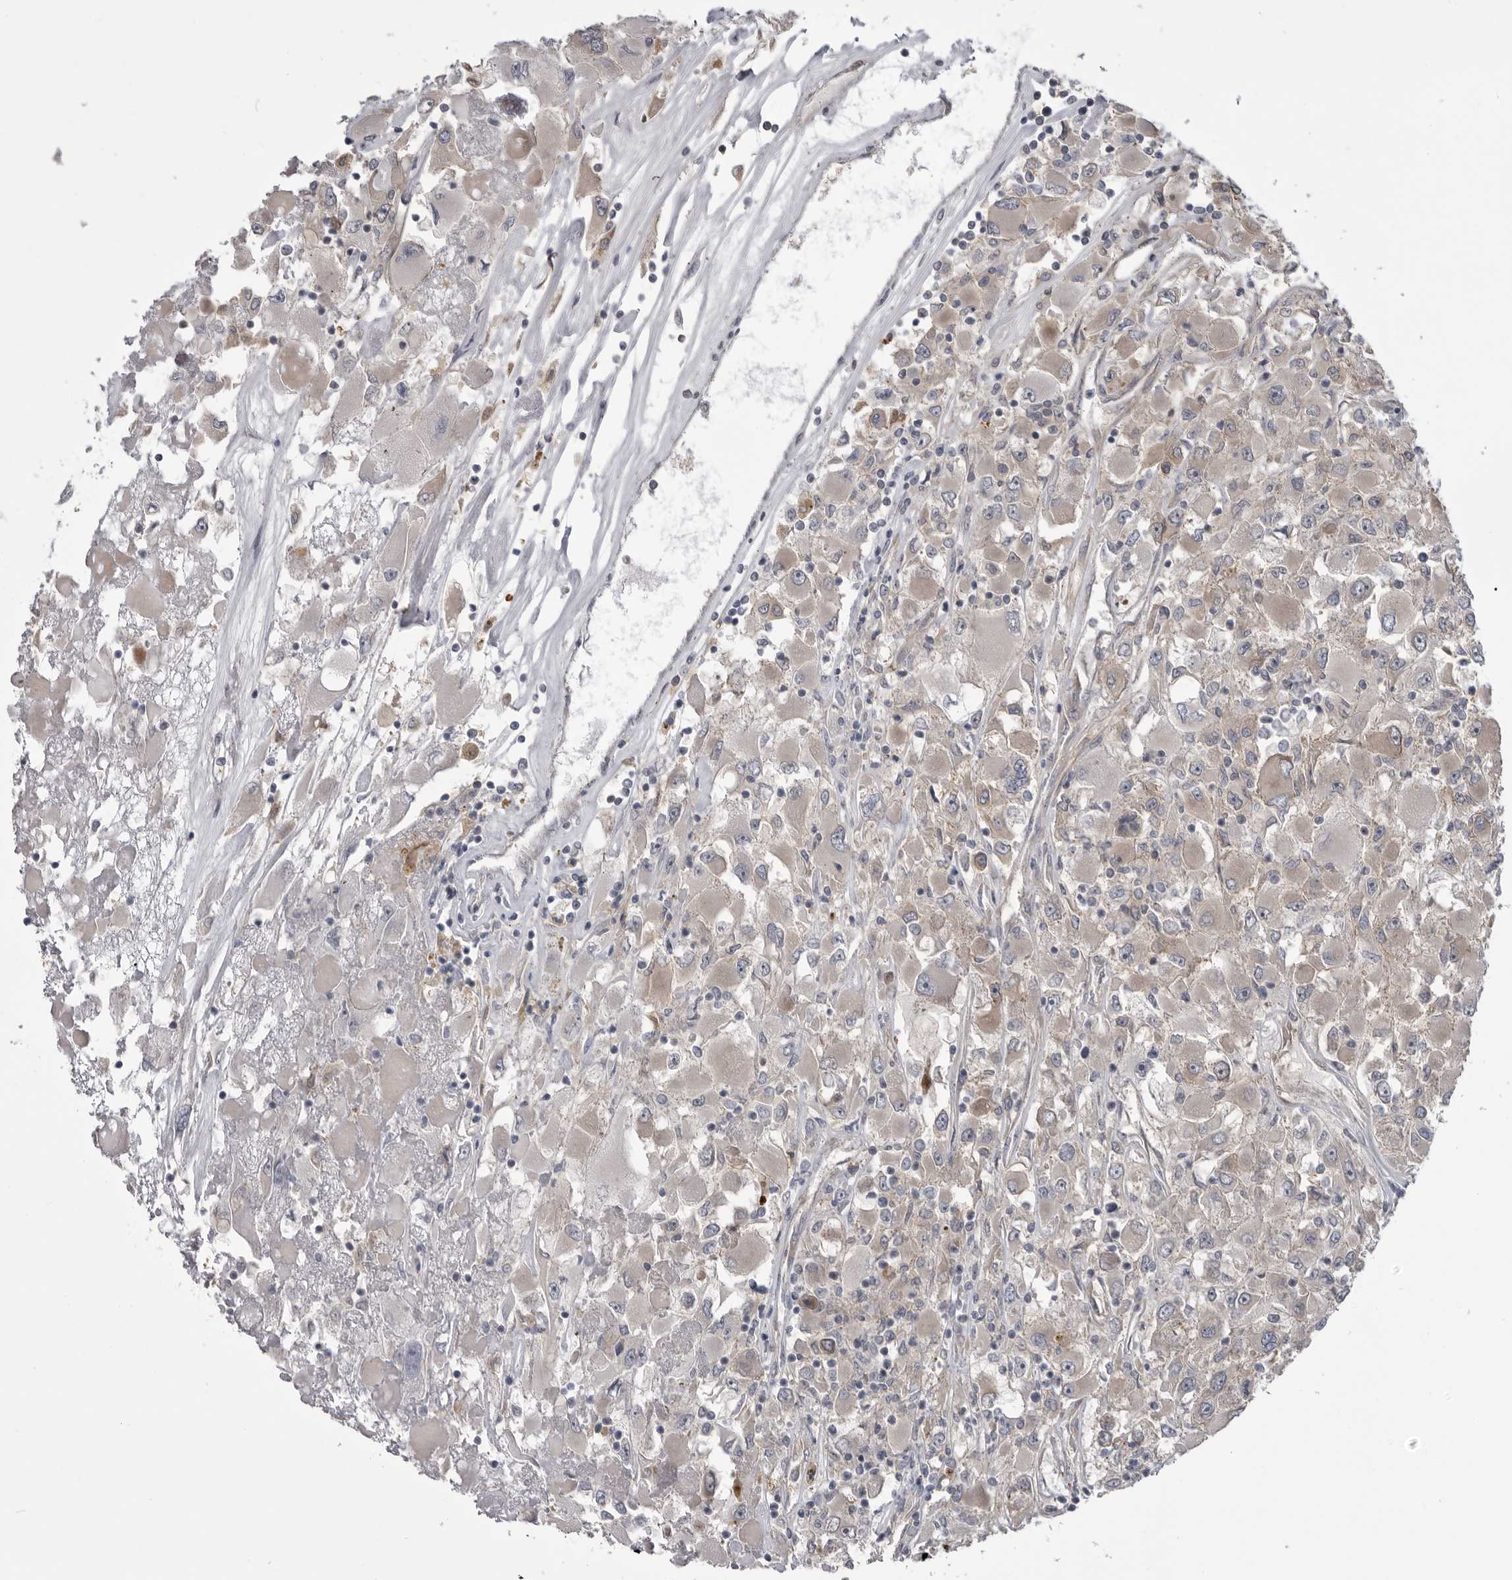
{"staining": {"intensity": "negative", "quantity": "none", "location": "none"}, "tissue": "renal cancer", "cell_type": "Tumor cells", "image_type": "cancer", "snomed": [{"axis": "morphology", "description": "Adenocarcinoma, NOS"}, {"axis": "topography", "description": "Kidney"}], "caption": "DAB (3,3'-diaminobenzidine) immunohistochemical staining of renal adenocarcinoma shows no significant expression in tumor cells.", "gene": "RAB3GAP2", "patient": {"sex": "female", "age": 52}}